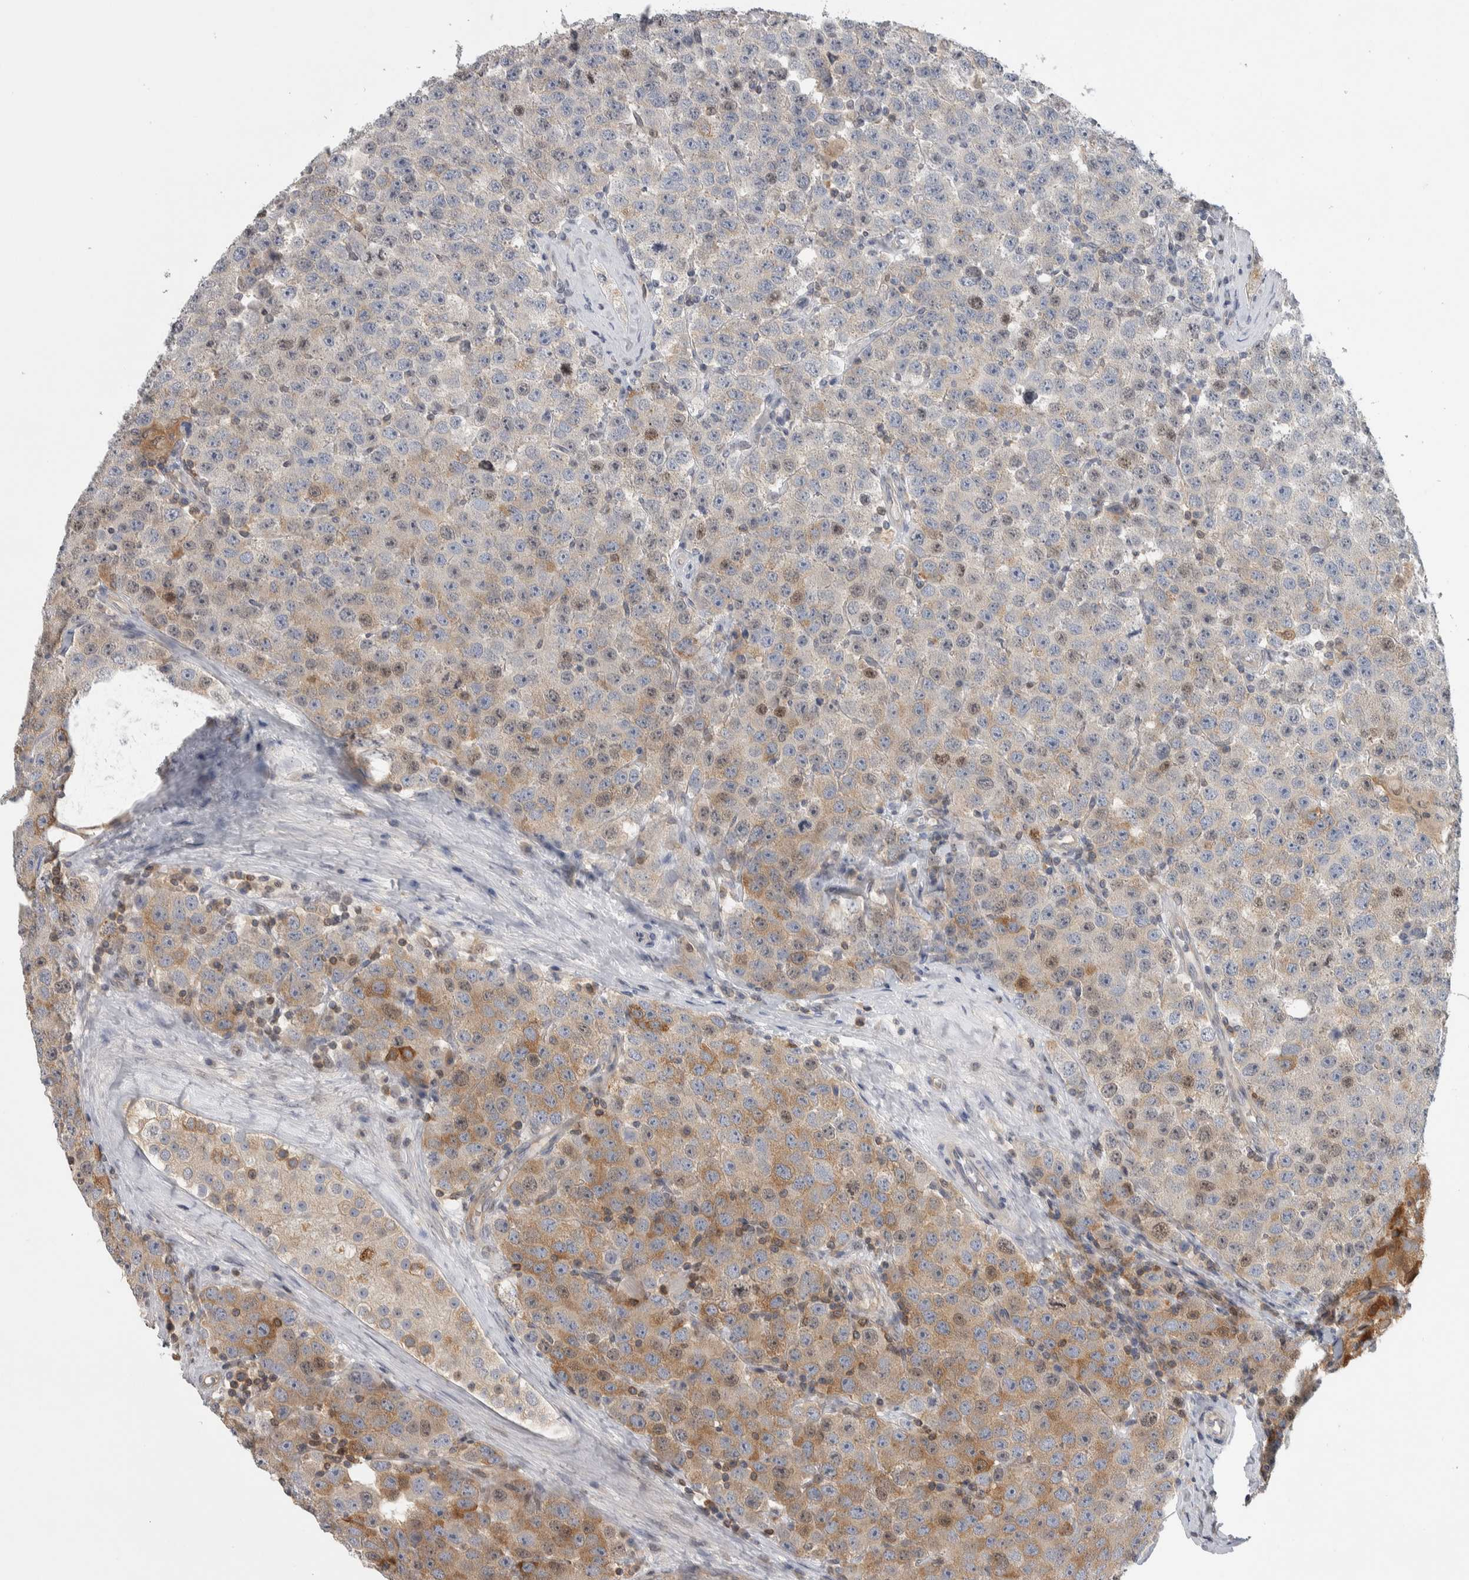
{"staining": {"intensity": "weak", "quantity": "25%-75%", "location": "cytoplasmic/membranous"}, "tissue": "testis cancer", "cell_type": "Tumor cells", "image_type": "cancer", "snomed": [{"axis": "morphology", "description": "Seminoma, NOS"}, {"axis": "topography", "description": "Testis"}], "caption": "A low amount of weak cytoplasmic/membranous staining is seen in approximately 25%-75% of tumor cells in testis seminoma tissue. The protein is shown in brown color, while the nuclei are stained blue.", "gene": "NFKB2", "patient": {"sex": "male", "age": 28}}